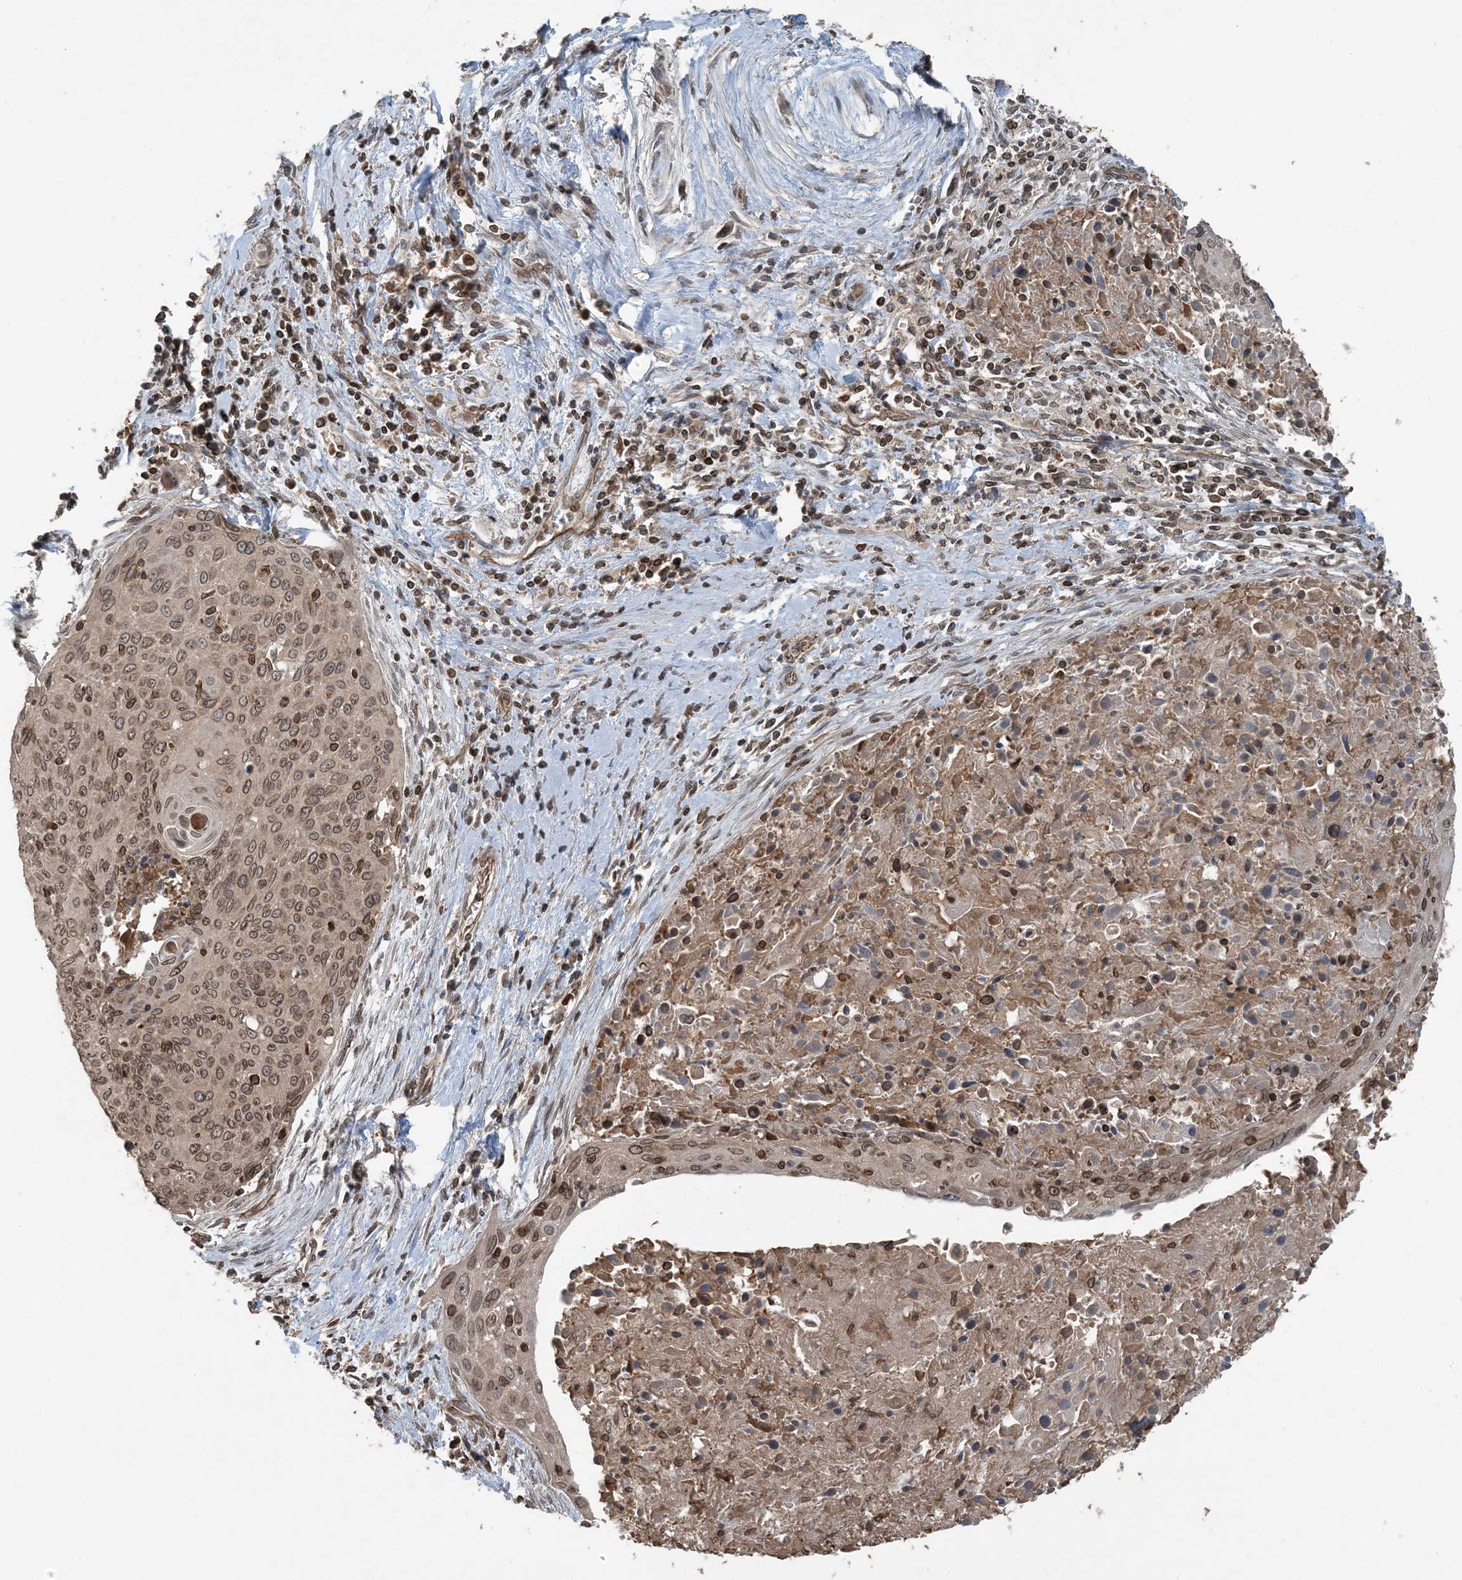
{"staining": {"intensity": "moderate", "quantity": ">75%", "location": "cytoplasmic/membranous,nuclear"}, "tissue": "cervical cancer", "cell_type": "Tumor cells", "image_type": "cancer", "snomed": [{"axis": "morphology", "description": "Squamous cell carcinoma, NOS"}, {"axis": "topography", "description": "Cervix"}], "caption": "Squamous cell carcinoma (cervical) stained with DAB (3,3'-diaminobenzidine) immunohistochemistry (IHC) reveals medium levels of moderate cytoplasmic/membranous and nuclear staining in about >75% of tumor cells.", "gene": "ZFAND2B", "patient": {"sex": "female", "age": 55}}